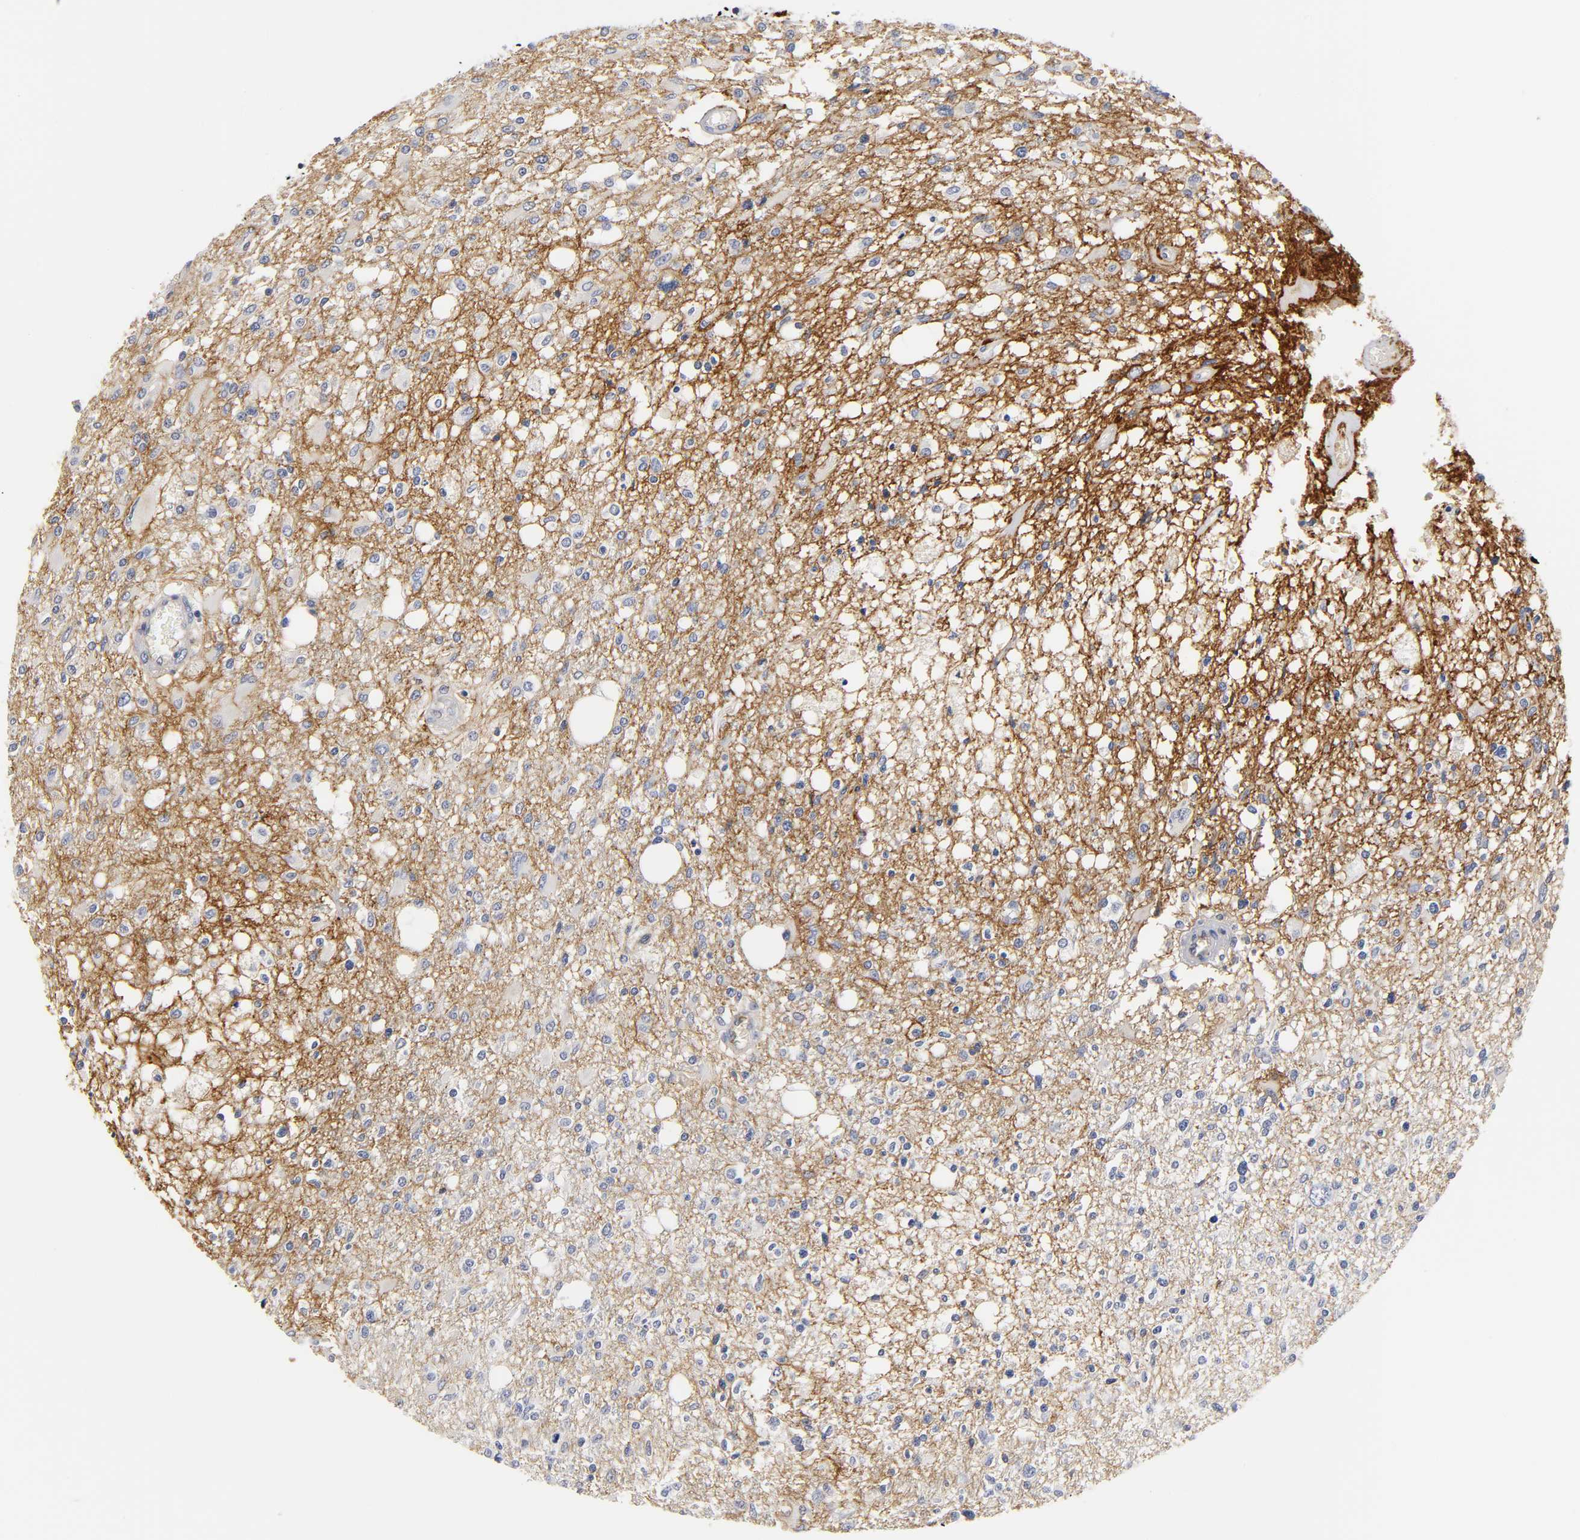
{"staining": {"intensity": "strong", "quantity": ">75%", "location": "cytoplasmic/membranous"}, "tissue": "glioma", "cell_type": "Tumor cells", "image_type": "cancer", "snomed": [{"axis": "morphology", "description": "Glioma, malignant, High grade"}, {"axis": "topography", "description": "Cerebral cortex"}], "caption": "Immunohistochemistry (IHC) histopathology image of malignant glioma (high-grade) stained for a protein (brown), which reveals high levels of strong cytoplasmic/membranous expression in approximately >75% of tumor cells.", "gene": "ICAM1", "patient": {"sex": "male", "age": 76}}